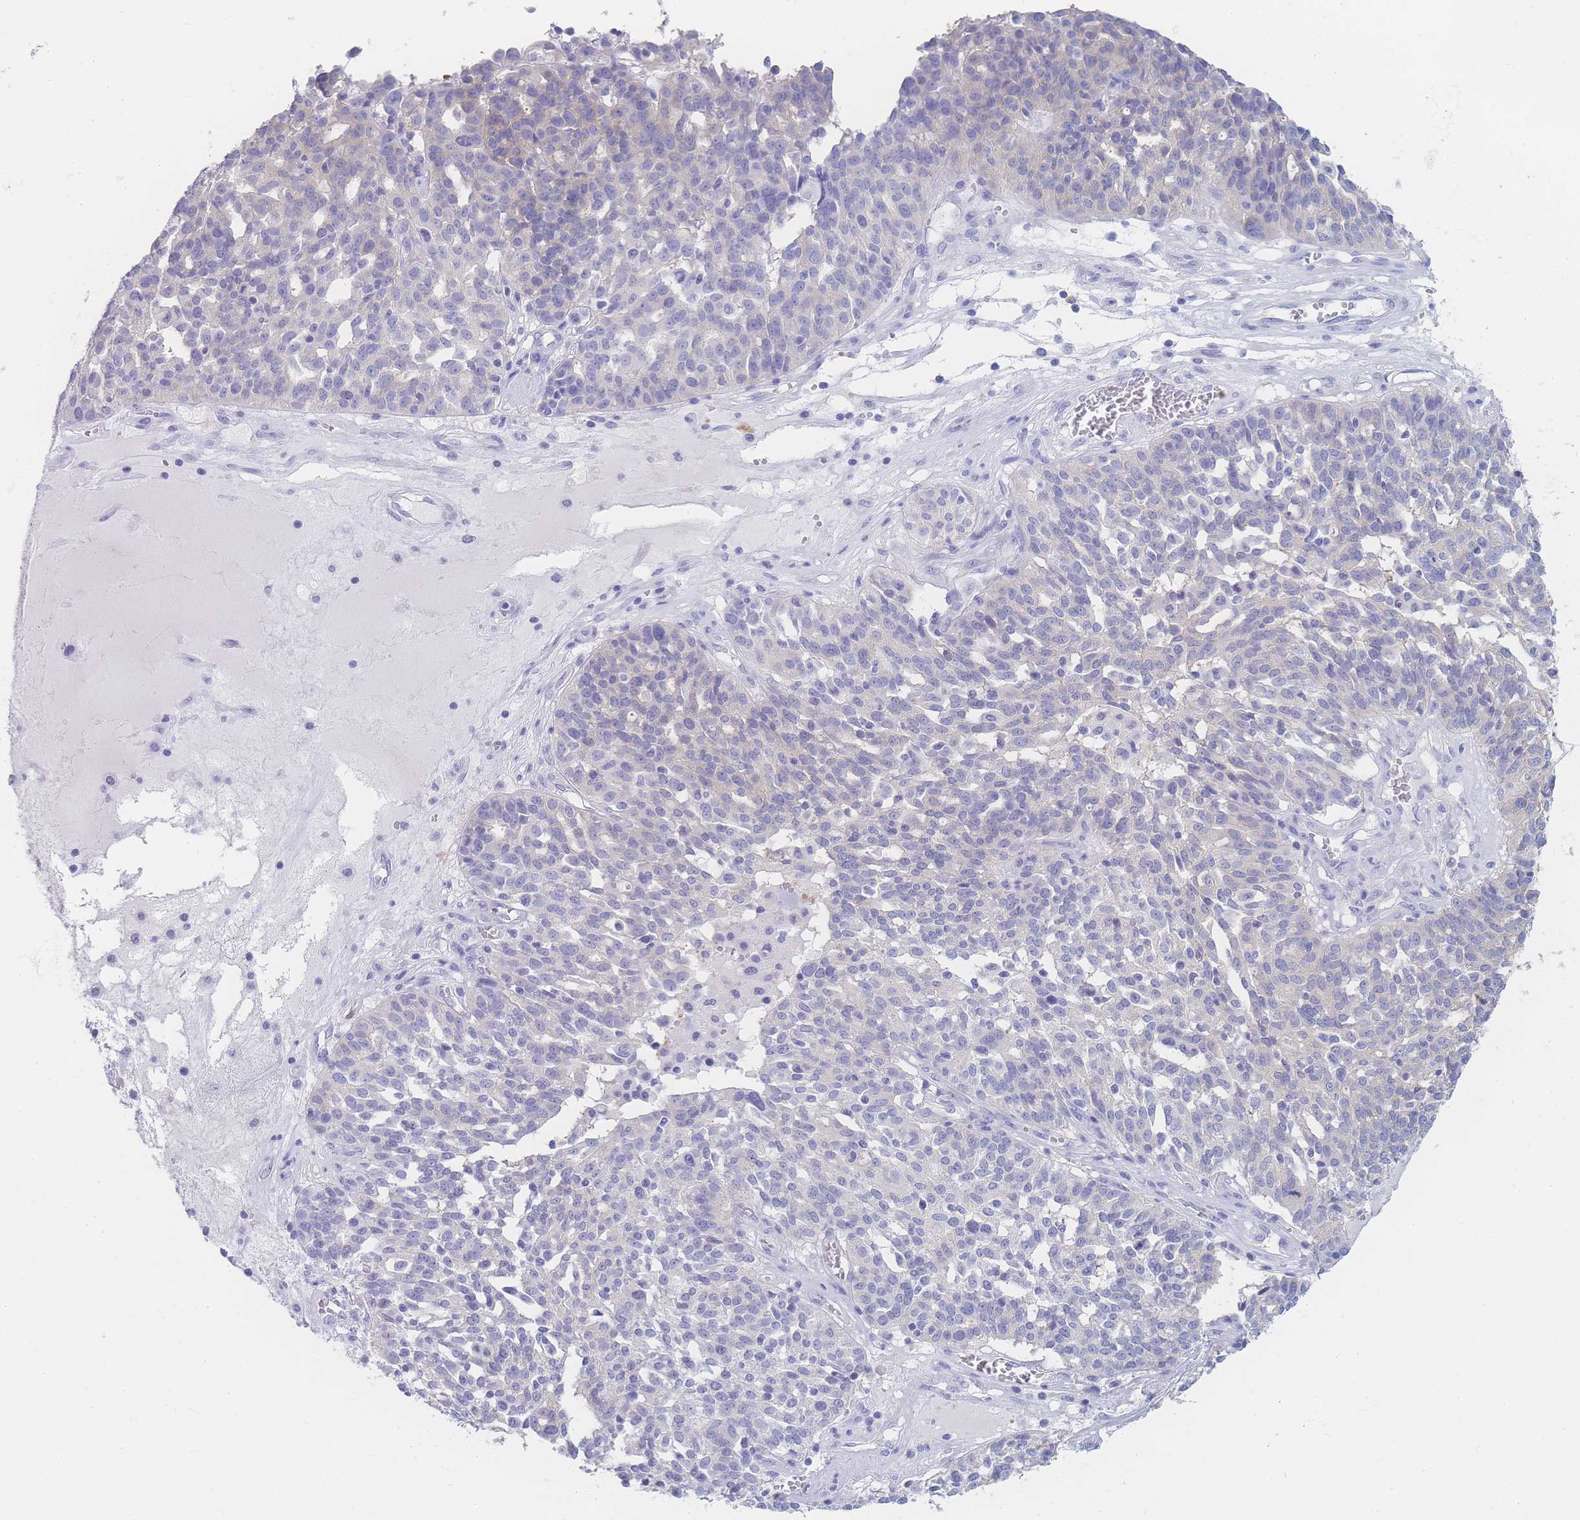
{"staining": {"intensity": "negative", "quantity": "none", "location": "none"}, "tissue": "ovarian cancer", "cell_type": "Tumor cells", "image_type": "cancer", "snomed": [{"axis": "morphology", "description": "Cystadenocarcinoma, serous, NOS"}, {"axis": "topography", "description": "Ovary"}], "caption": "Tumor cells show no significant positivity in serous cystadenocarcinoma (ovarian).", "gene": "LZTFL1", "patient": {"sex": "female", "age": 59}}